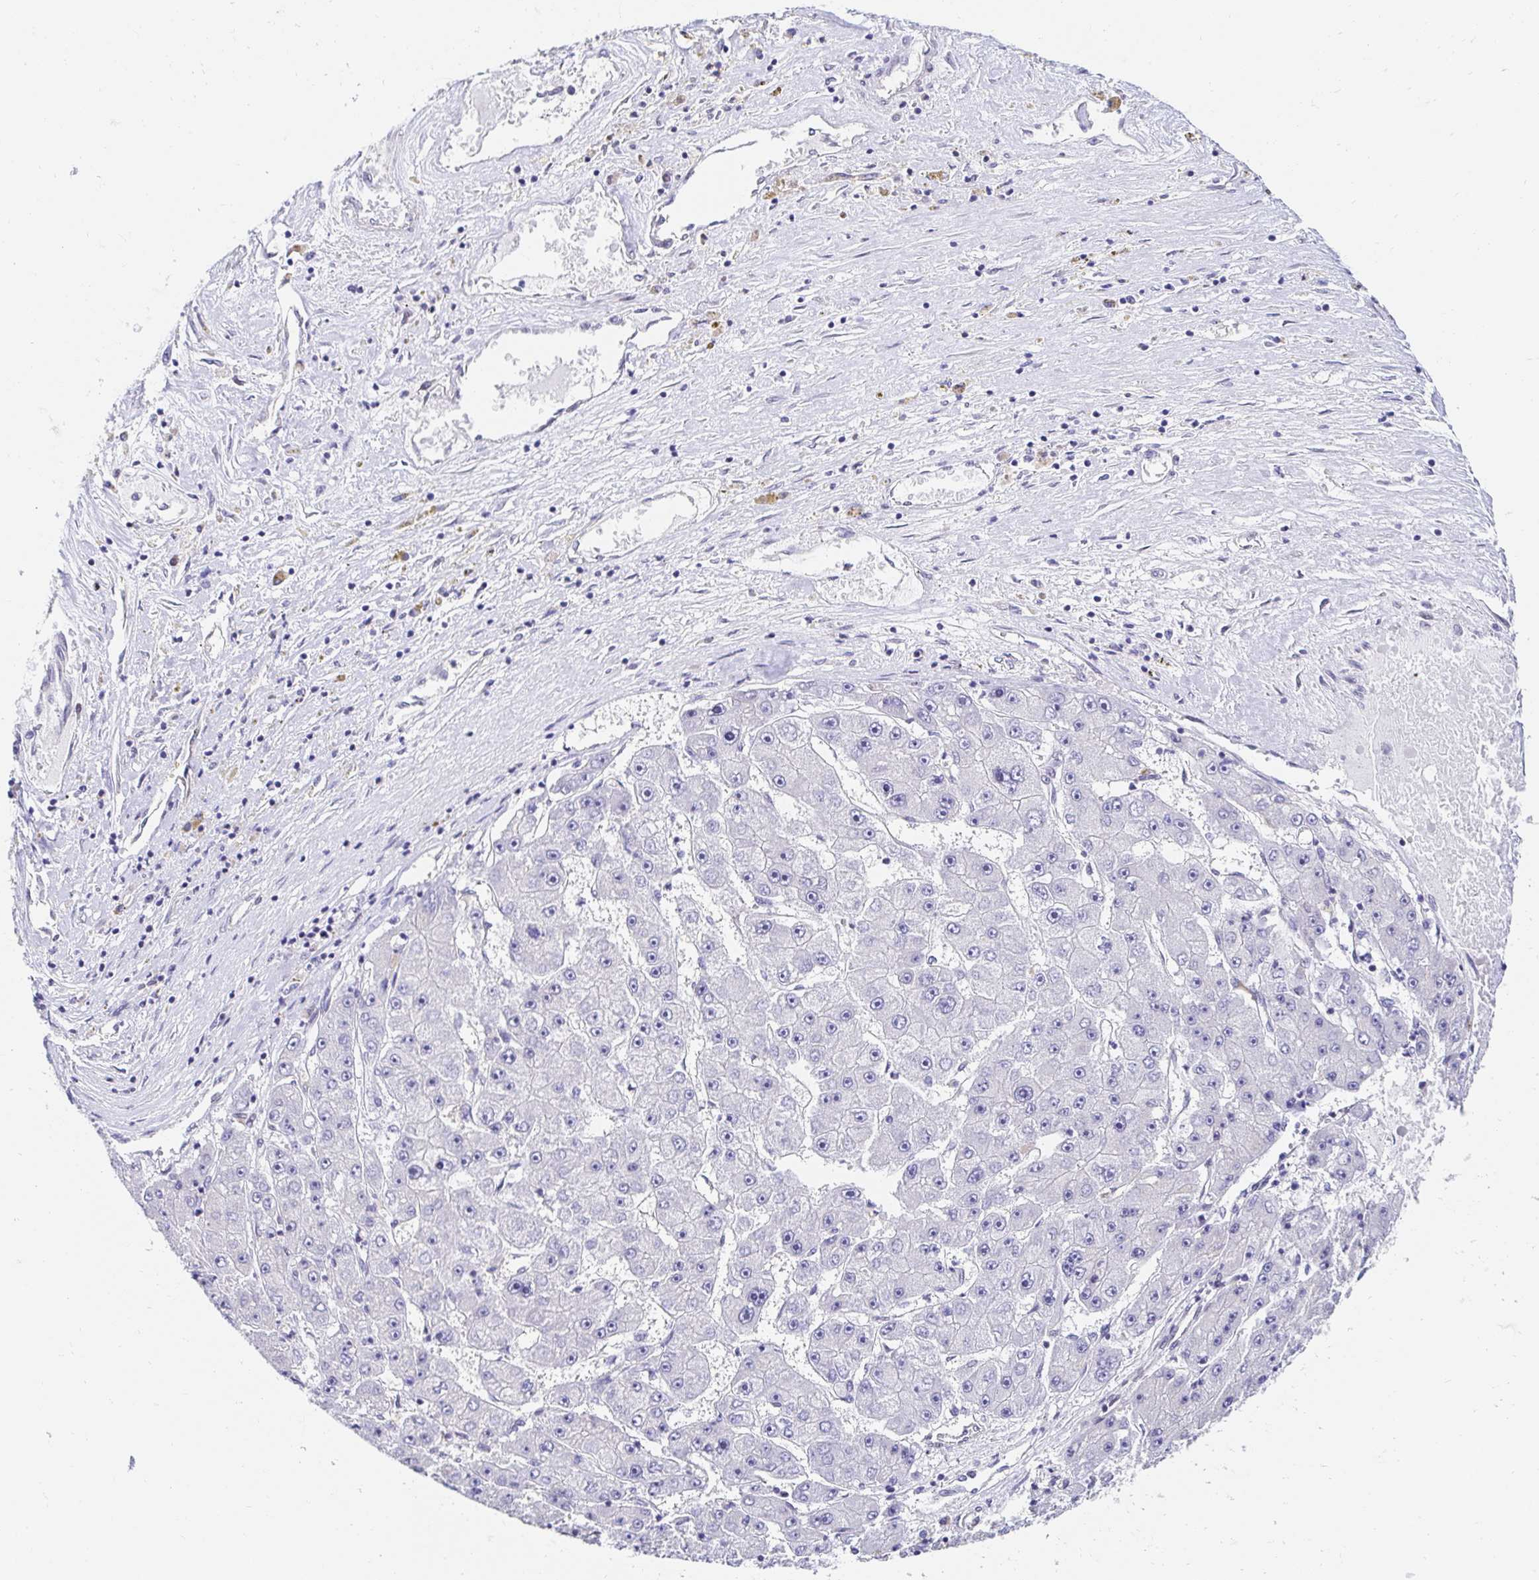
{"staining": {"intensity": "negative", "quantity": "none", "location": "none"}, "tissue": "liver cancer", "cell_type": "Tumor cells", "image_type": "cancer", "snomed": [{"axis": "morphology", "description": "Carcinoma, Hepatocellular, NOS"}, {"axis": "topography", "description": "Liver"}], "caption": "High power microscopy photomicrograph of an immunohistochemistry photomicrograph of liver hepatocellular carcinoma, revealing no significant expression in tumor cells.", "gene": "AKAP14", "patient": {"sex": "female", "age": 61}}